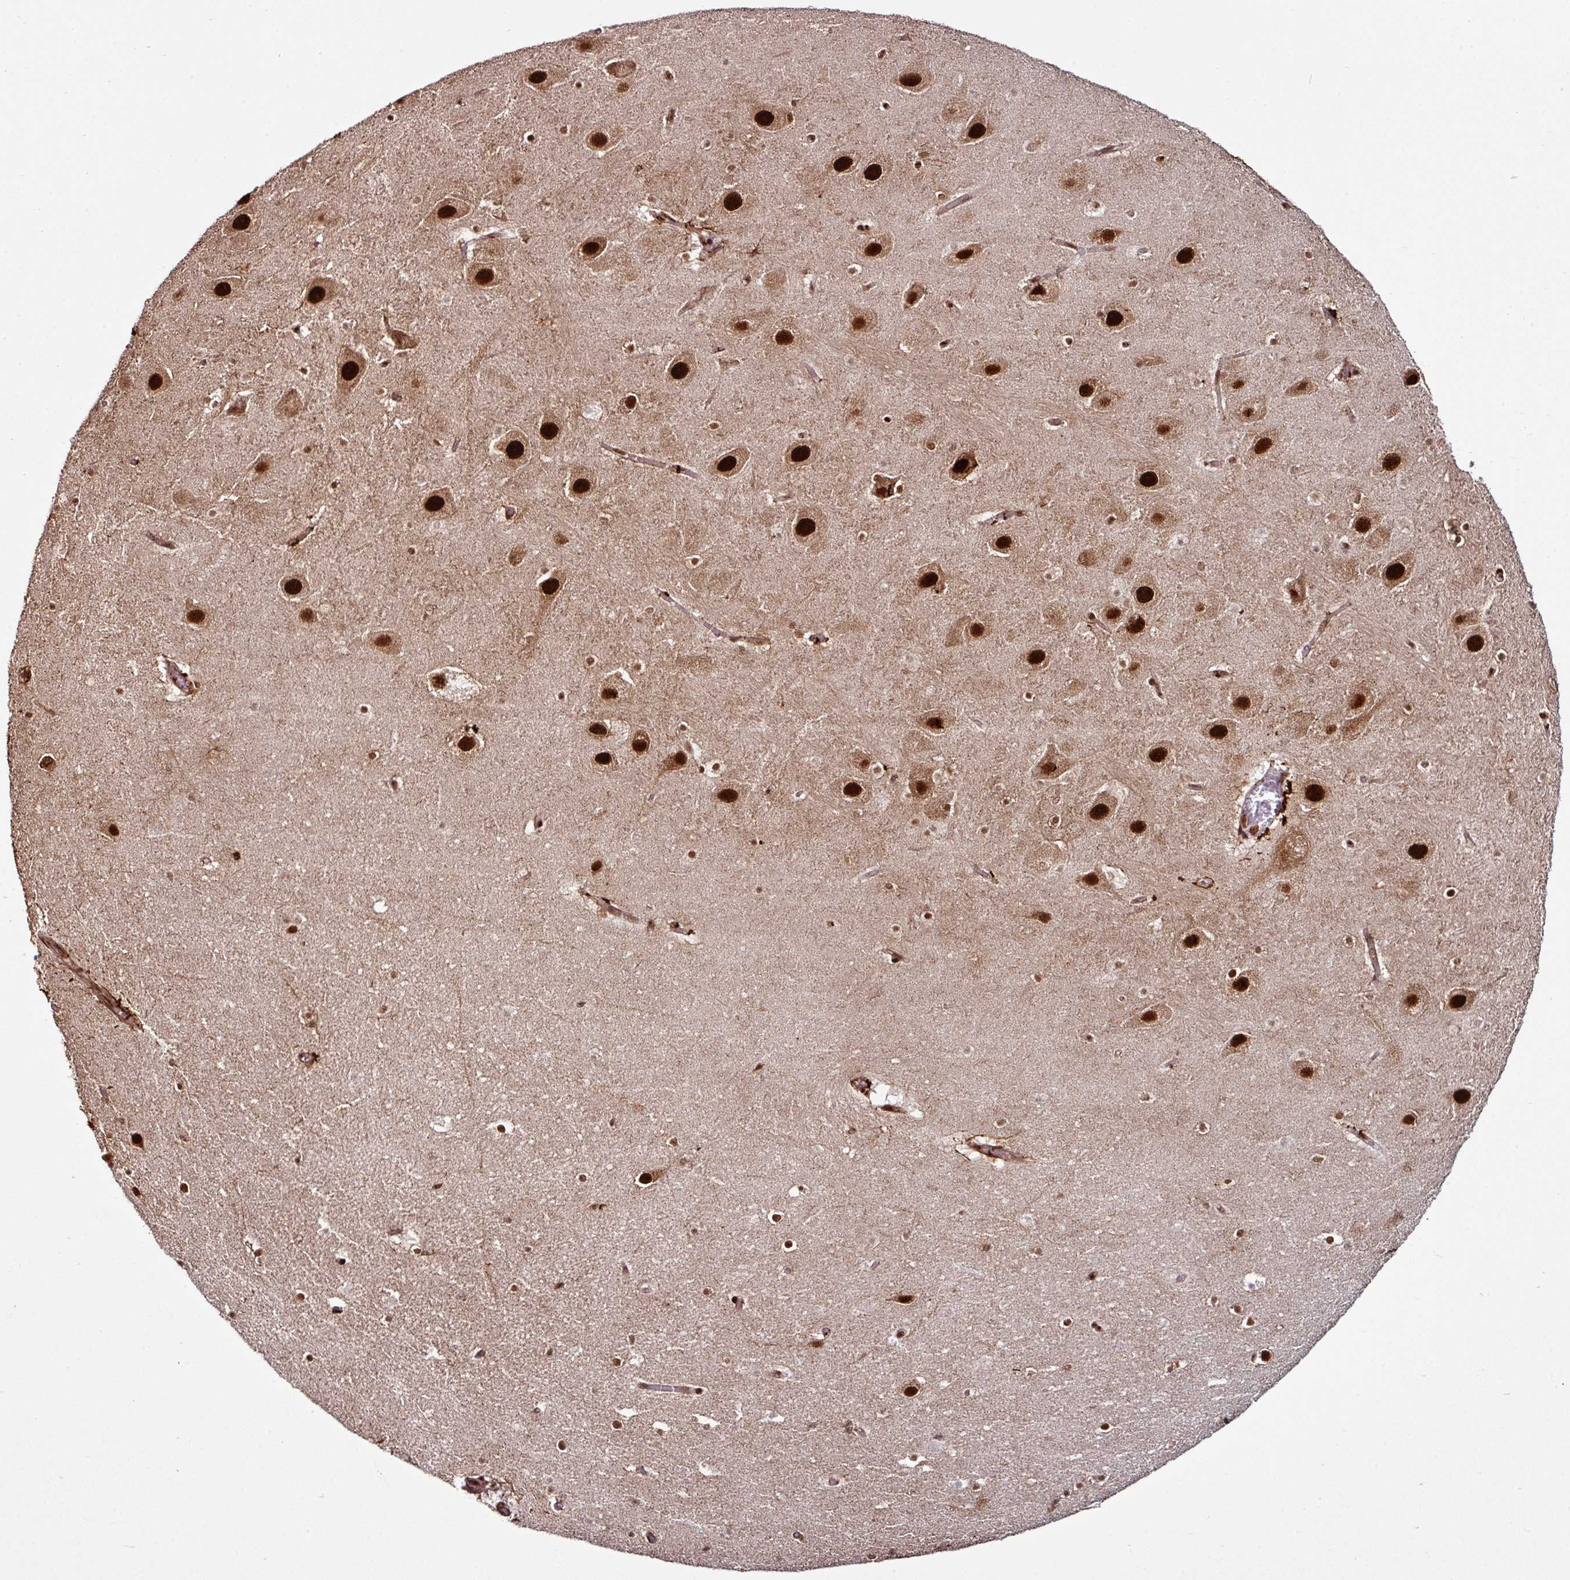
{"staining": {"intensity": "strong", "quantity": "25%-75%", "location": "nuclear"}, "tissue": "hippocampus", "cell_type": "Glial cells", "image_type": "normal", "snomed": [{"axis": "morphology", "description": "Normal tissue, NOS"}, {"axis": "topography", "description": "Hippocampus"}], "caption": "The image displays immunohistochemical staining of normal hippocampus. There is strong nuclear positivity is identified in approximately 25%-75% of glial cells. The staining was performed using DAB (3,3'-diaminobenzidine) to visualize the protein expression in brown, while the nuclei were stained in blue with hematoxylin (Magnification: 20x).", "gene": "MORF4L2", "patient": {"sex": "male", "age": 37}}